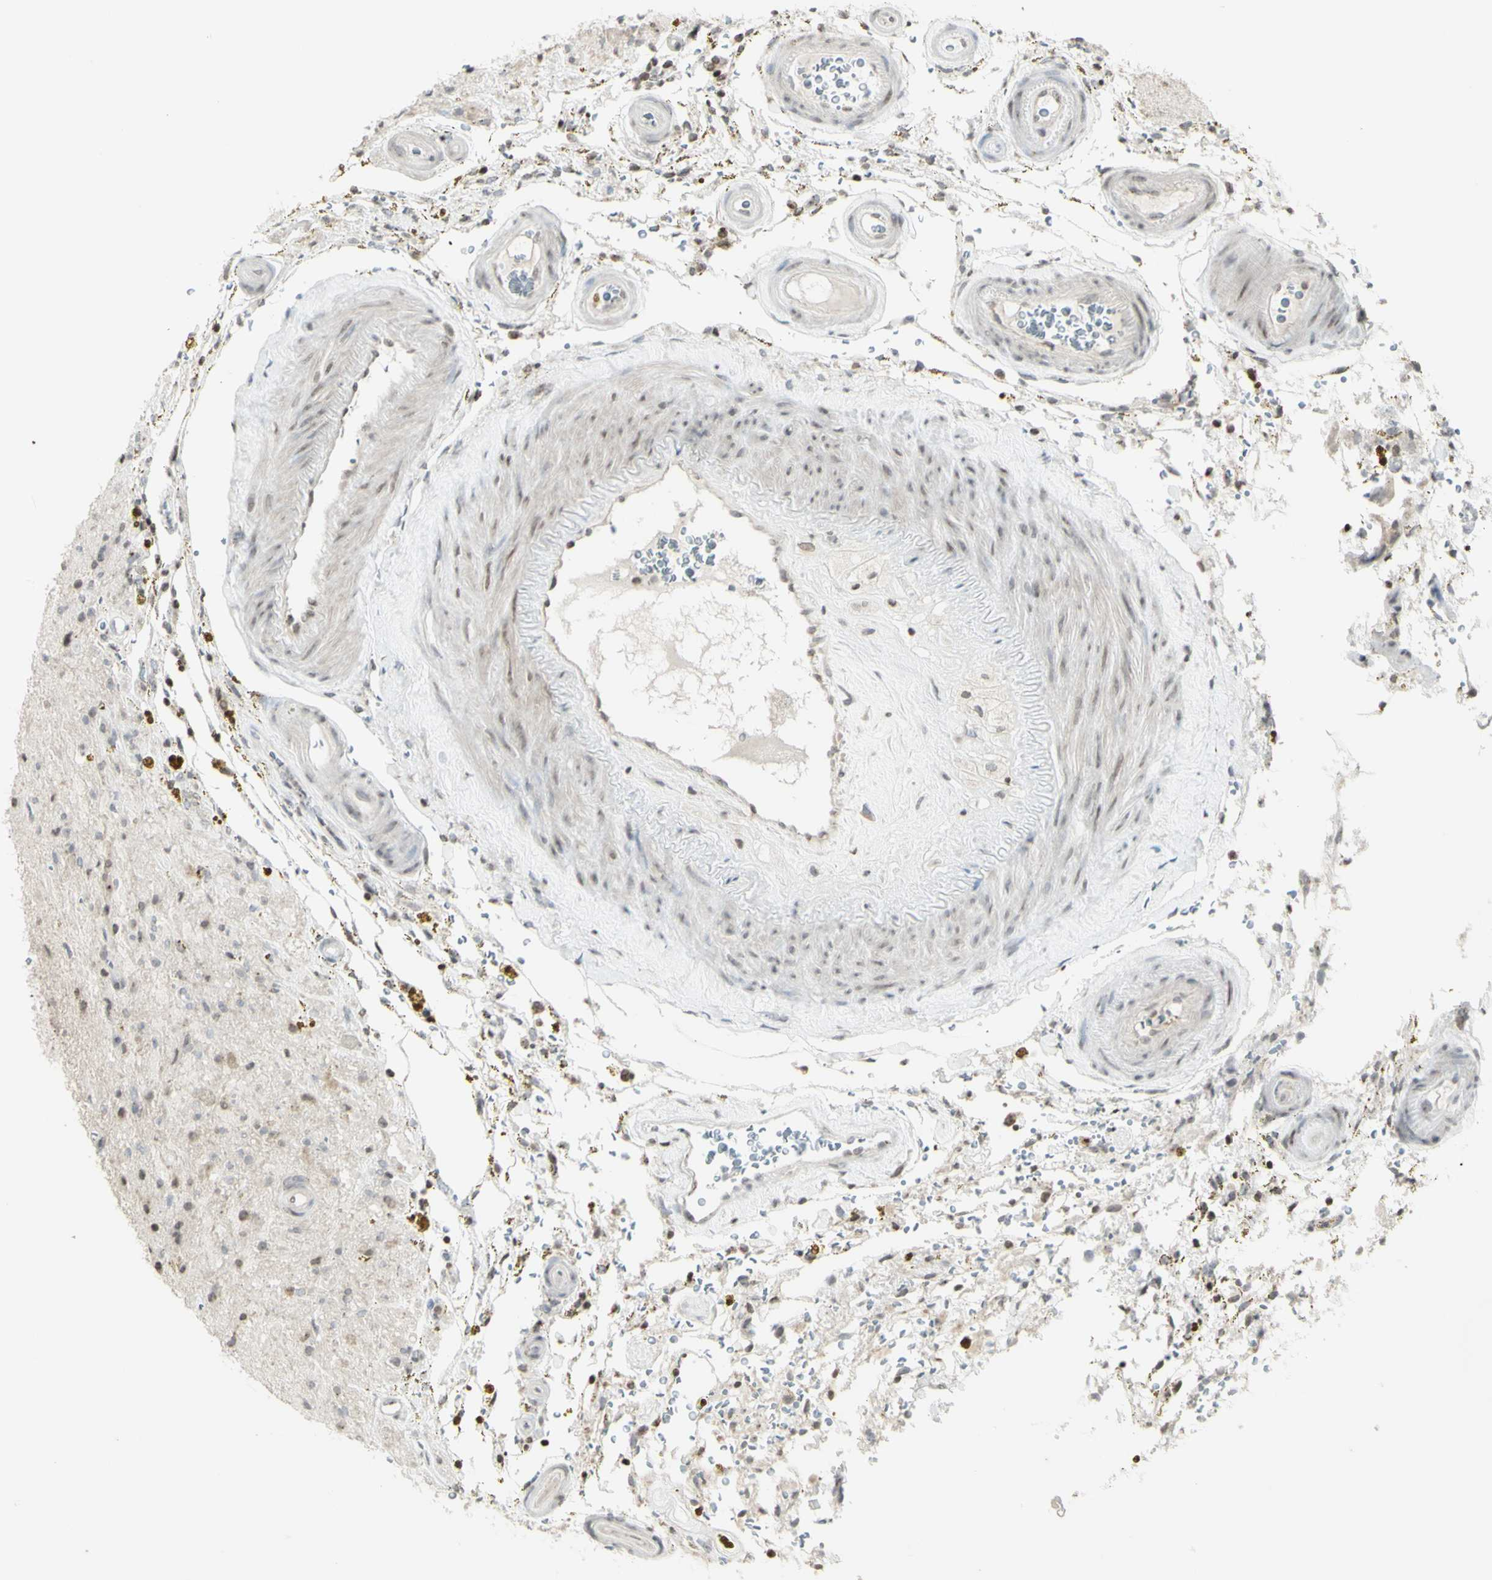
{"staining": {"intensity": "negative", "quantity": "none", "location": "none"}, "tissue": "glioma", "cell_type": "Tumor cells", "image_type": "cancer", "snomed": [{"axis": "morphology", "description": "Glioma, malignant, High grade"}, {"axis": "topography", "description": "Brain"}], "caption": "Immunohistochemistry of high-grade glioma (malignant) reveals no positivity in tumor cells. (Brightfield microscopy of DAB immunohistochemistry (IHC) at high magnification).", "gene": "MUC5AC", "patient": {"sex": "male", "age": 33}}